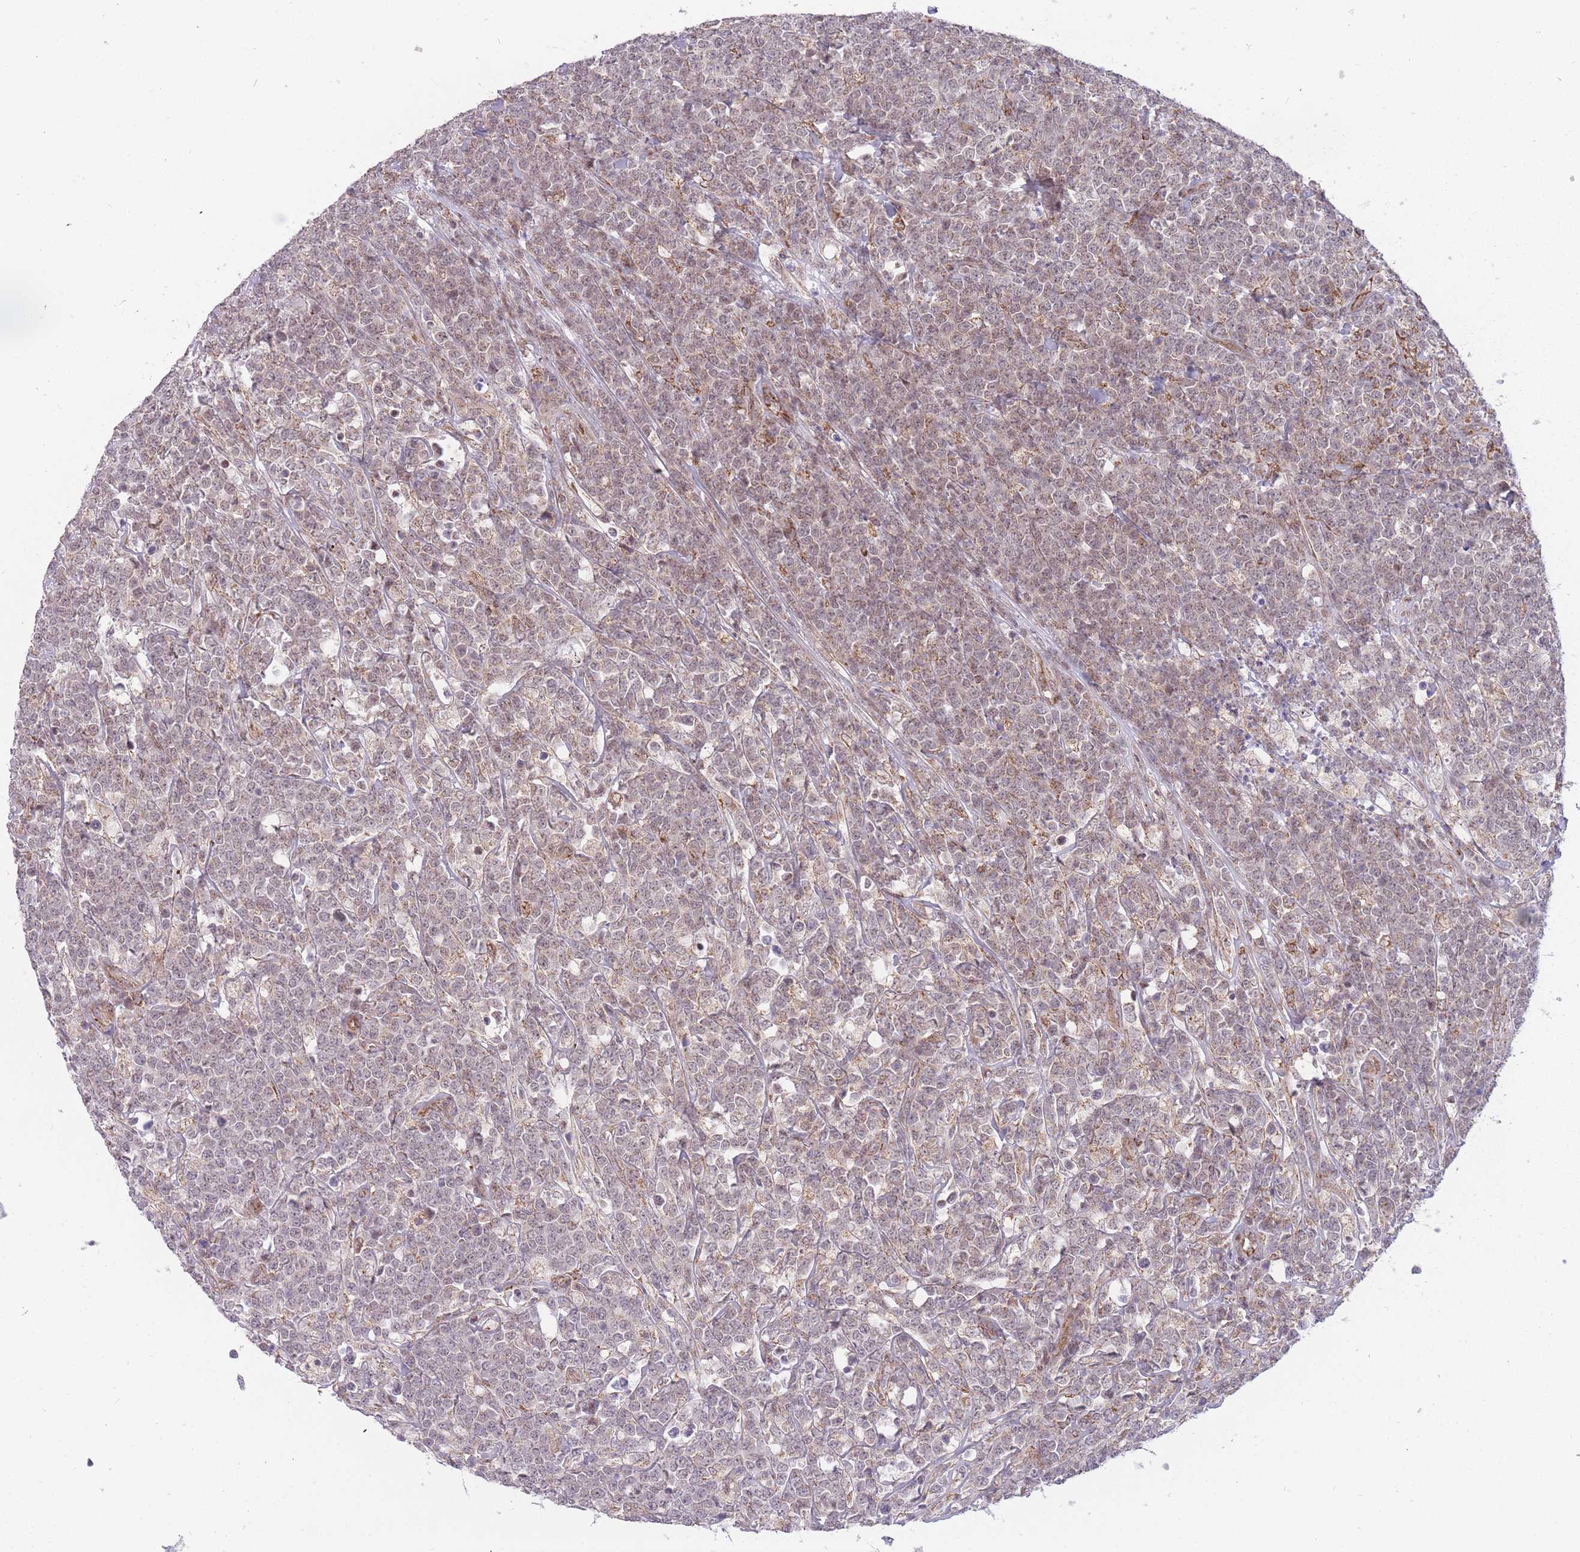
{"staining": {"intensity": "negative", "quantity": "none", "location": "none"}, "tissue": "lymphoma", "cell_type": "Tumor cells", "image_type": "cancer", "snomed": [{"axis": "morphology", "description": "Malignant lymphoma, non-Hodgkin's type, High grade"}, {"axis": "topography", "description": "Small intestine"}], "caption": "Human malignant lymphoma, non-Hodgkin's type (high-grade) stained for a protein using immunohistochemistry (IHC) exhibits no expression in tumor cells.", "gene": "DPYSL4", "patient": {"sex": "male", "age": 8}}